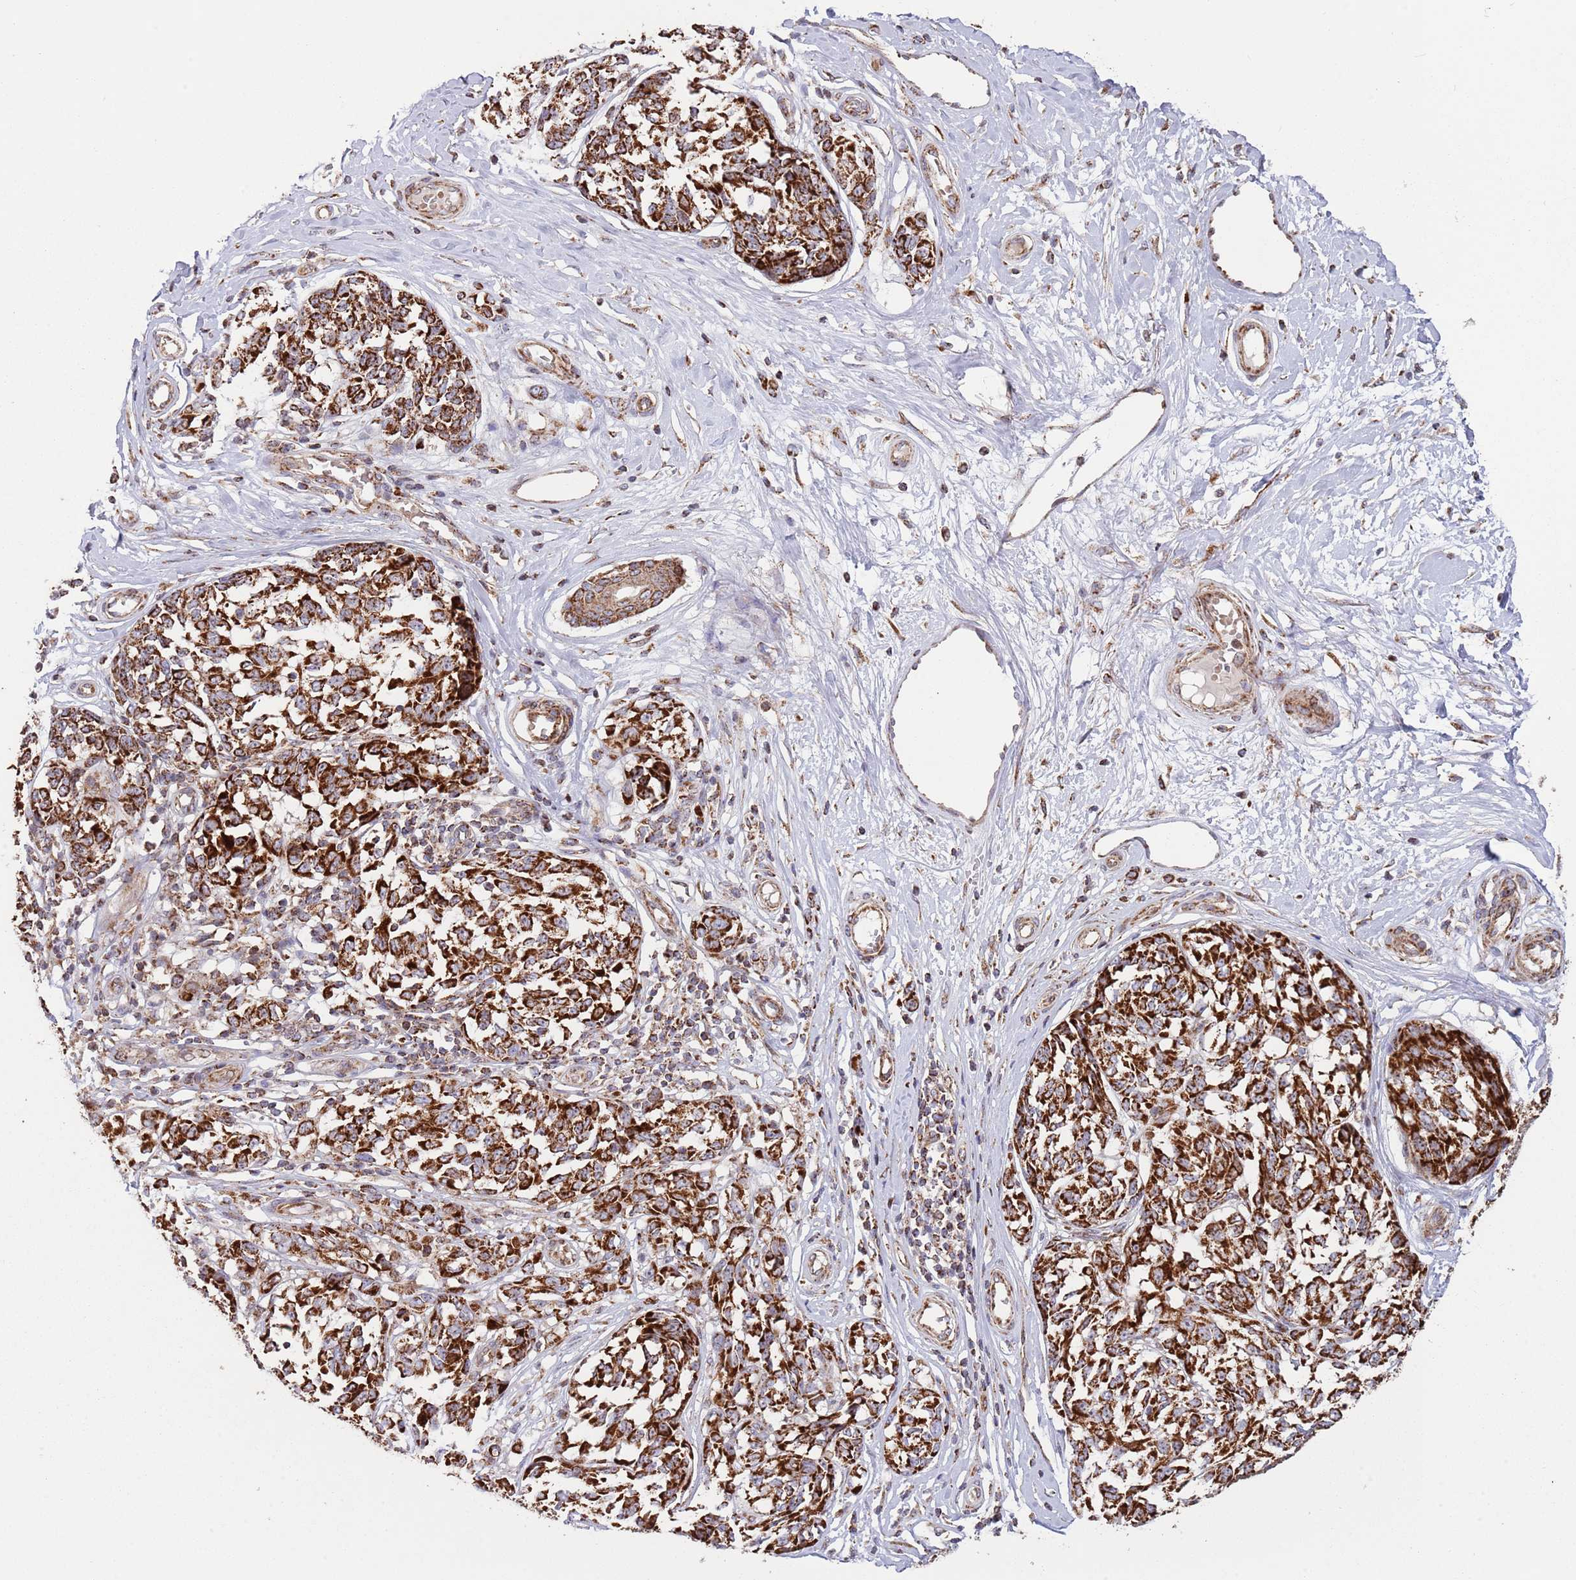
{"staining": {"intensity": "strong", "quantity": ">75%", "location": "cytoplasmic/membranous"}, "tissue": "melanoma", "cell_type": "Tumor cells", "image_type": "cancer", "snomed": [{"axis": "morphology", "description": "Malignant melanoma, NOS"}, {"axis": "topography", "description": "Skin"}], "caption": "A high amount of strong cytoplasmic/membranous expression is appreciated in approximately >75% of tumor cells in melanoma tissue. (DAB (3,3'-diaminobenzidine) = brown stain, brightfield microscopy at high magnification).", "gene": "ATP5PD", "patient": {"sex": "female", "age": 64}}